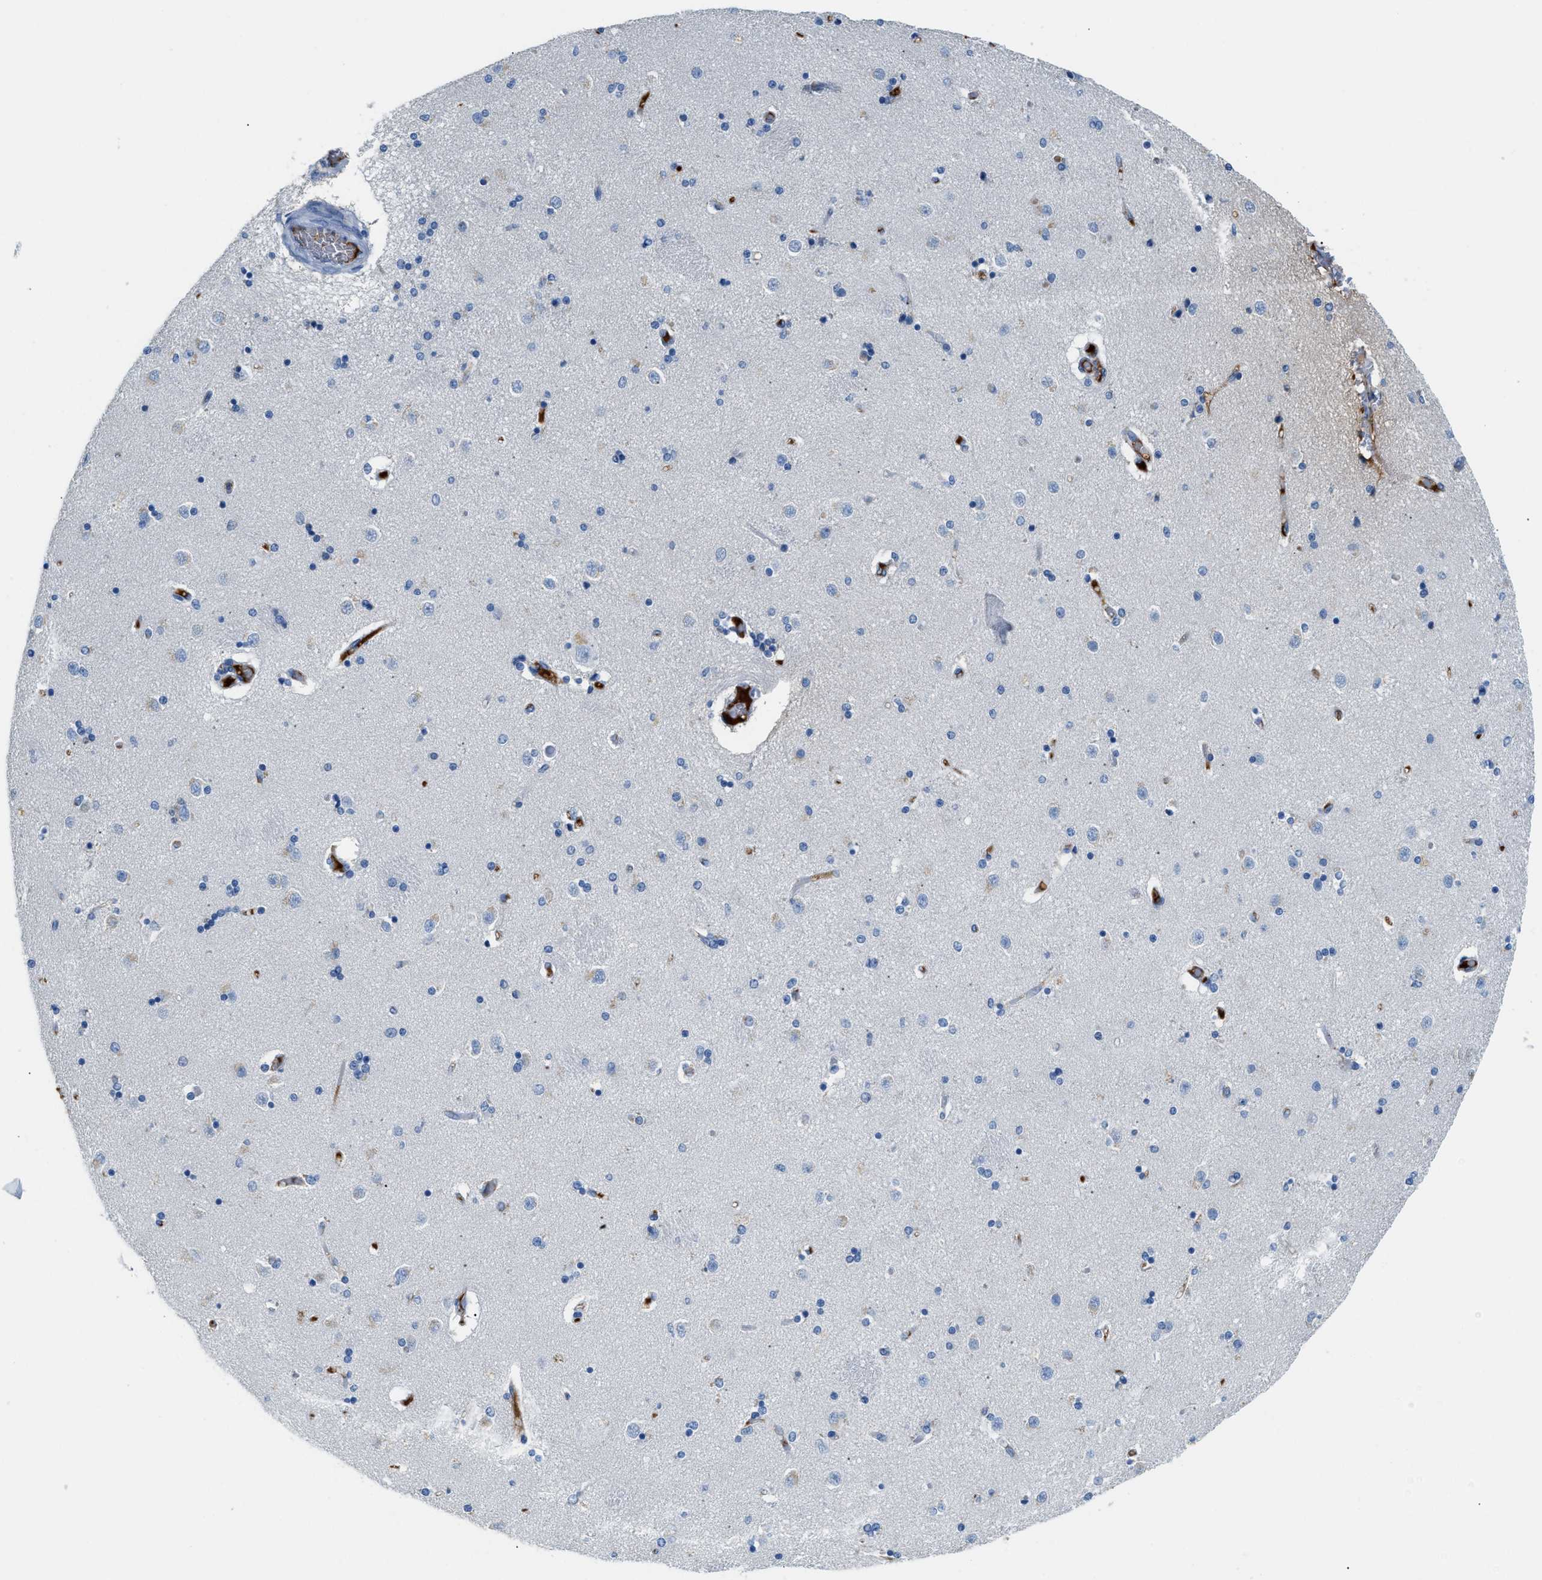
{"staining": {"intensity": "negative", "quantity": "none", "location": "none"}, "tissue": "caudate", "cell_type": "Glial cells", "image_type": "normal", "snomed": [{"axis": "morphology", "description": "Normal tissue, NOS"}, {"axis": "topography", "description": "Lateral ventricle wall"}], "caption": "Immunohistochemistry (IHC) micrograph of unremarkable caudate stained for a protein (brown), which demonstrates no staining in glial cells.", "gene": "CFI", "patient": {"sex": "female", "age": 54}}